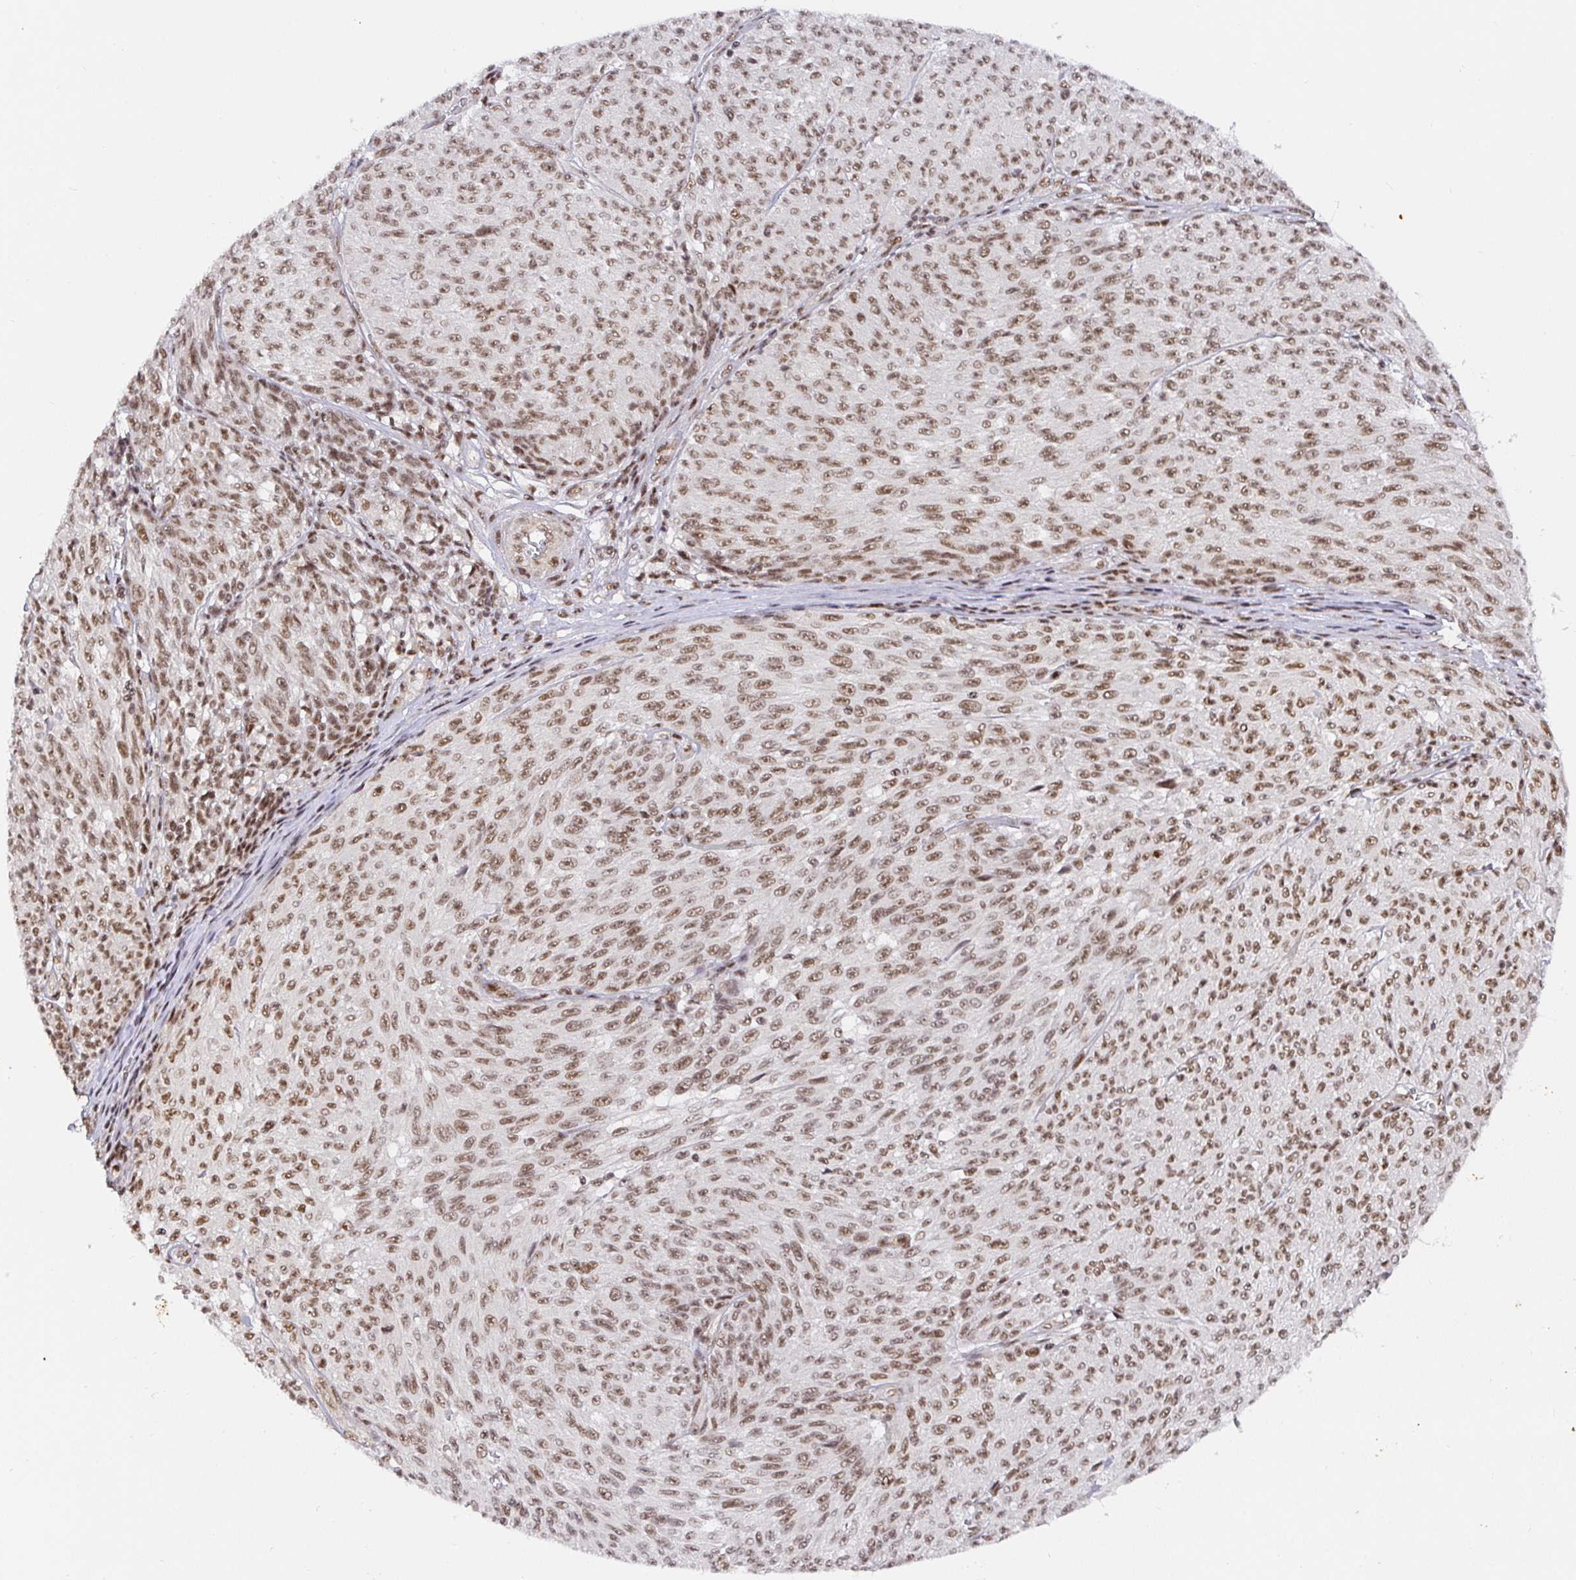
{"staining": {"intensity": "moderate", "quantity": ">75%", "location": "nuclear"}, "tissue": "melanoma", "cell_type": "Tumor cells", "image_type": "cancer", "snomed": [{"axis": "morphology", "description": "Malignant melanoma, NOS"}, {"axis": "topography", "description": "Skin"}], "caption": "An IHC image of neoplastic tissue is shown. Protein staining in brown labels moderate nuclear positivity in melanoma within tumor cells.", "gene": "USF1", "patient": {"sex": "male", "age": 85}}